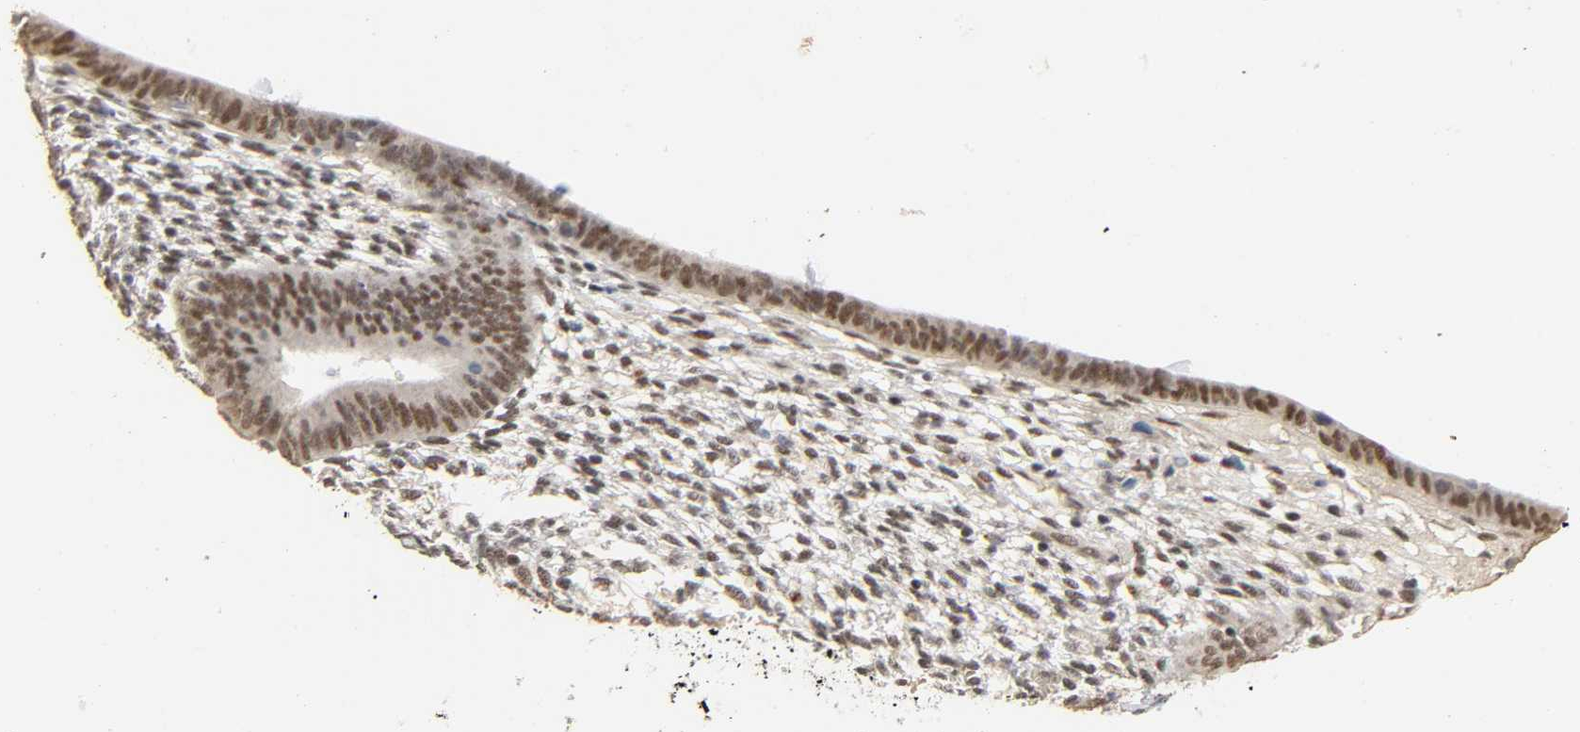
{"staining": {"intensity": "moderate", "quantity": ">75%", "location": "nuclear"}, "tissue": "endometrium", "cell_type": "Cells in endometrial stroma", "image_type": "normal", "snomed": [{"axis": "morphology", "description": "Normal tissue, NOS"}, {"axis": "topography", "description": "Endometrium"}], "caption": "An immunohistochemistry micrograph of normal tissue is shown. Protein staining in brown highlights moderate nuclear positivity in endometrium within cells in endometrial stroma.", "gene": "NCOA6", "patient": {"sex": "female", "age": 57}}